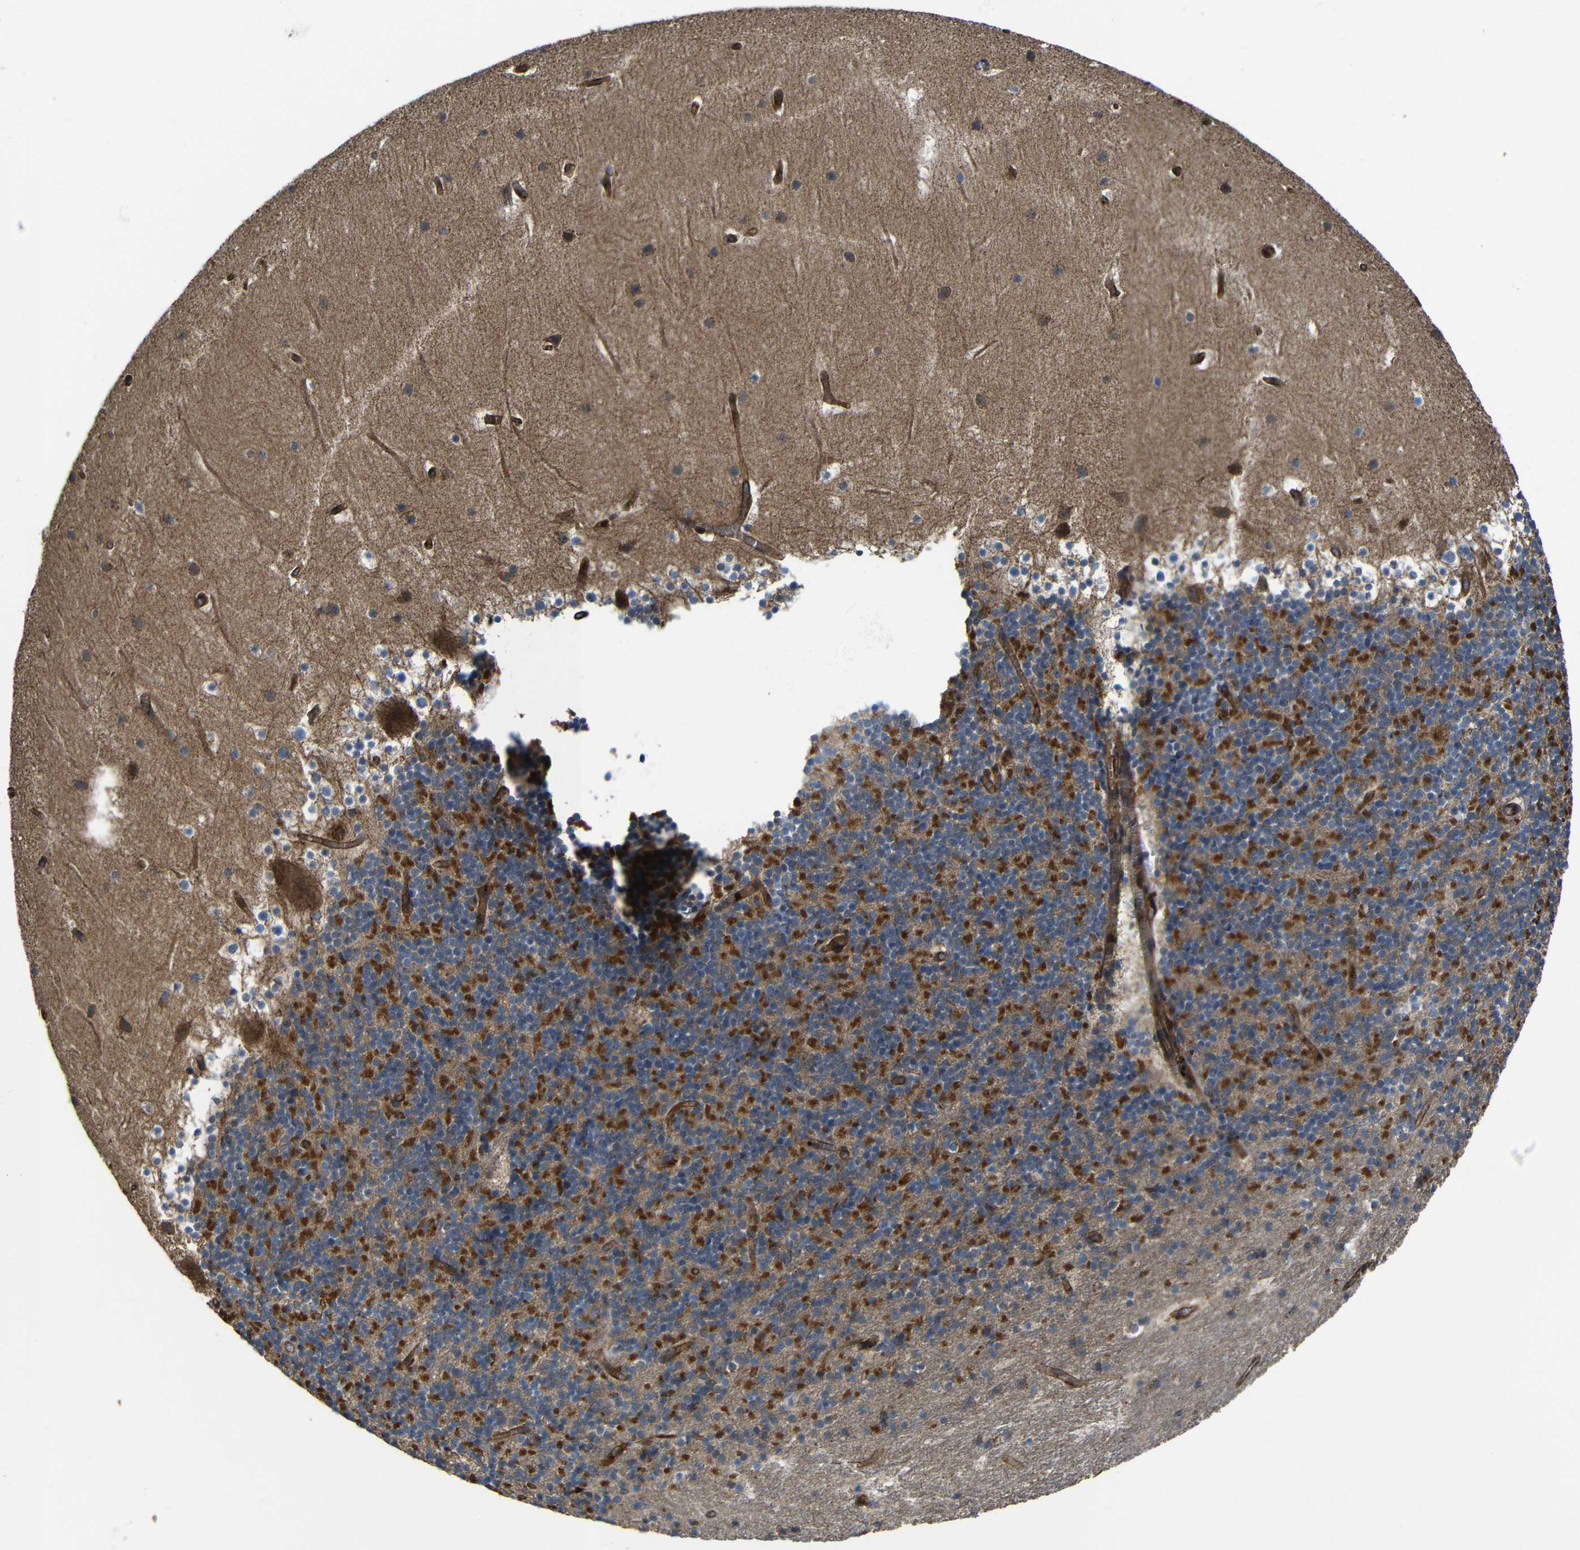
{"staining": {"intensity": "strong", "quantity": "25%-75%", "location": "cytoplasmic/membranous"}, "tissue": "cerebellum", "cell_type": "Cells in granular layer", "image_type": "normal", "snomed": [{"axis": "morphology", "description": "Normal tissue, NOS"}, {"axis": "topography", "description": "Cerebellum"}], "caption": "A high-resolution histopathology image shows IHC staining of benign cerebellum, which reveals strong cytoplasmic/membranous positivity in approximately 25%-75% of cells in granular layer.", "gene": "PTCH1", "patient": {"sex": "male", "age": 45}}